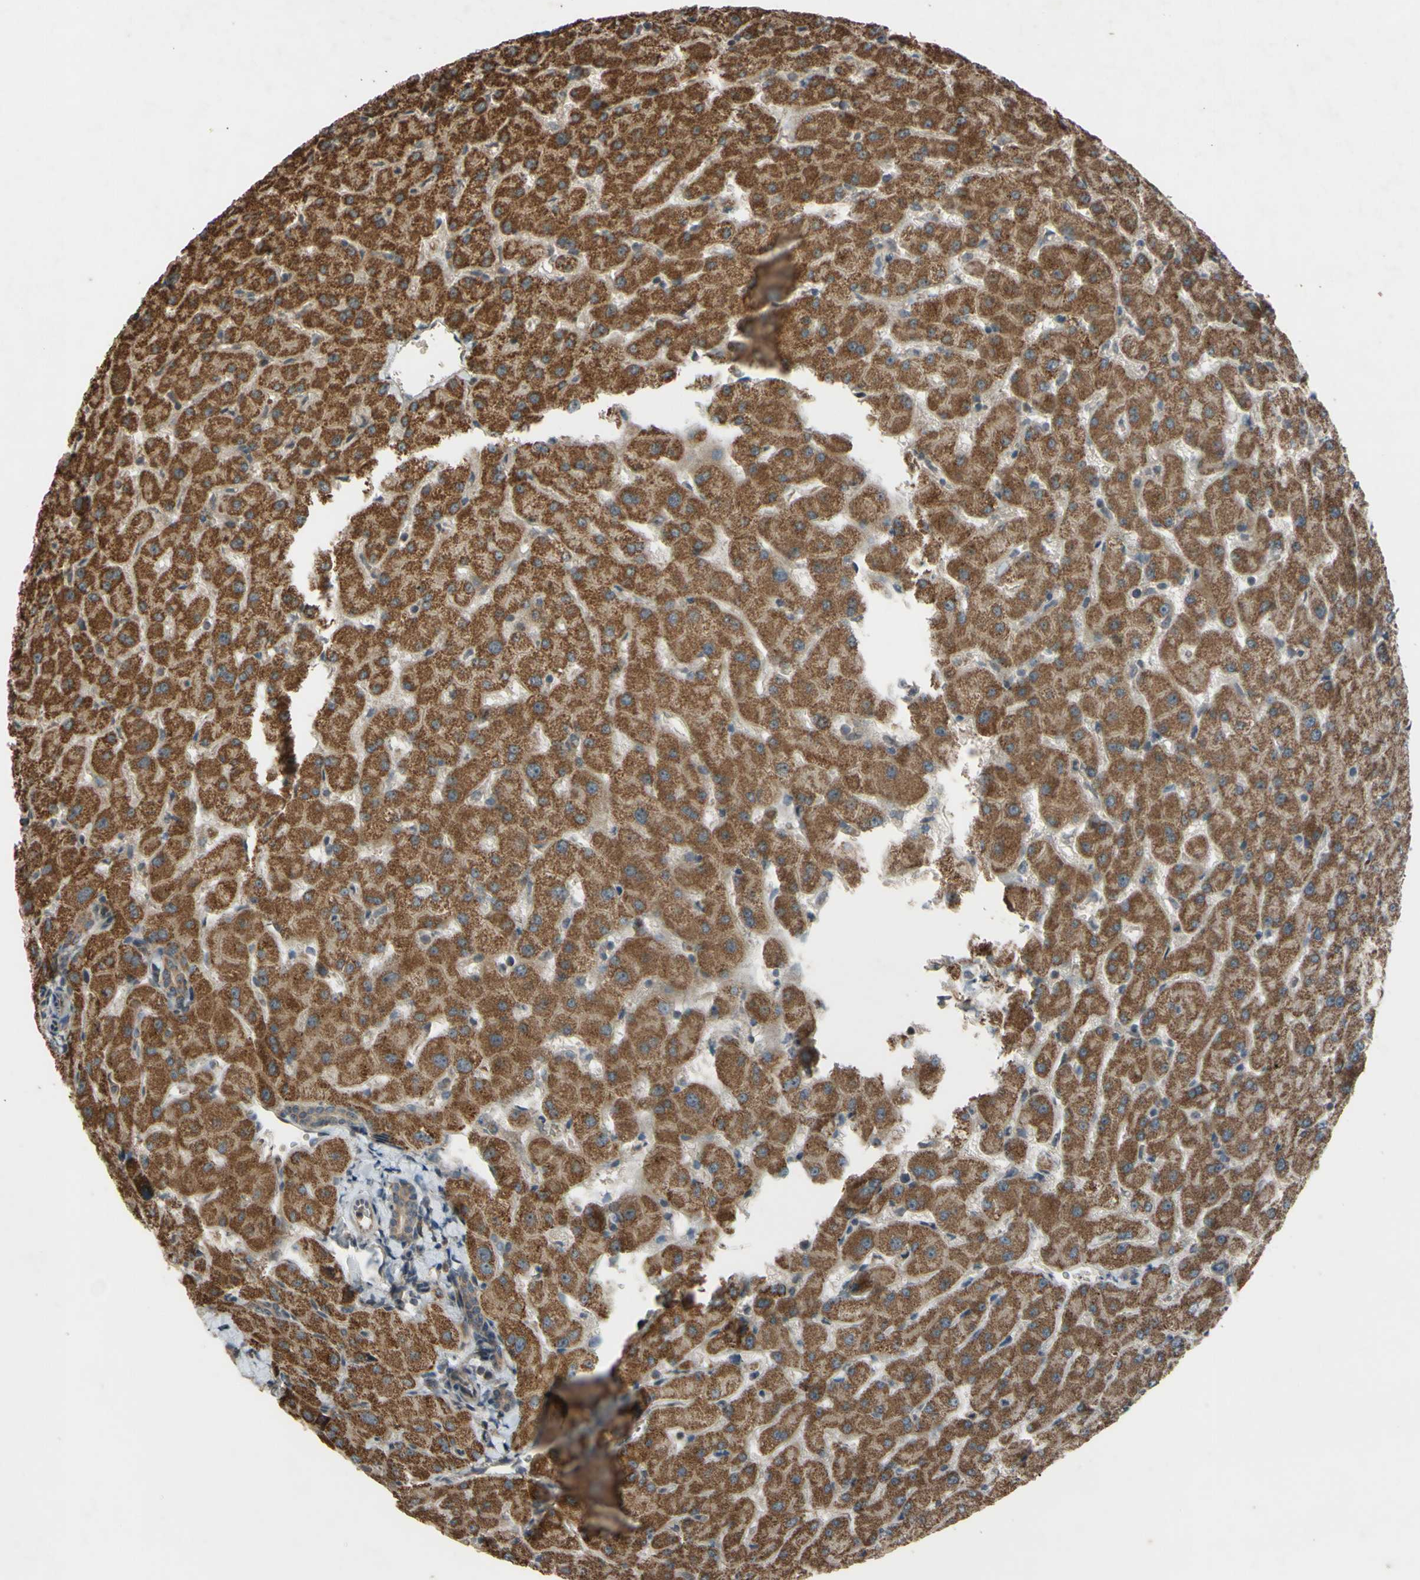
{"staining": {"intensity": "weak", "quantity": ">75%", "location": "cytoplasmic/membranous"}, "tissue": "liver", "cell_type": "Cholangiocytes", "image_type": "normal", "snomed": [{"axis": "morphology", "description": "Normal tissue, NOS"}, {"axis": "topography", "description": "Liver"}], "caption": "High-magnification brightfield microscopy of unremarkable liver stained with DAB (brown) and counterstained with hematoxylin (blue). cholangiocytes exhibit weak cytoplasmic/membranous expression is seen in about>75% of cells.", "gene": "ACOT8", "patient": {"sex": "female", "age": 63}}